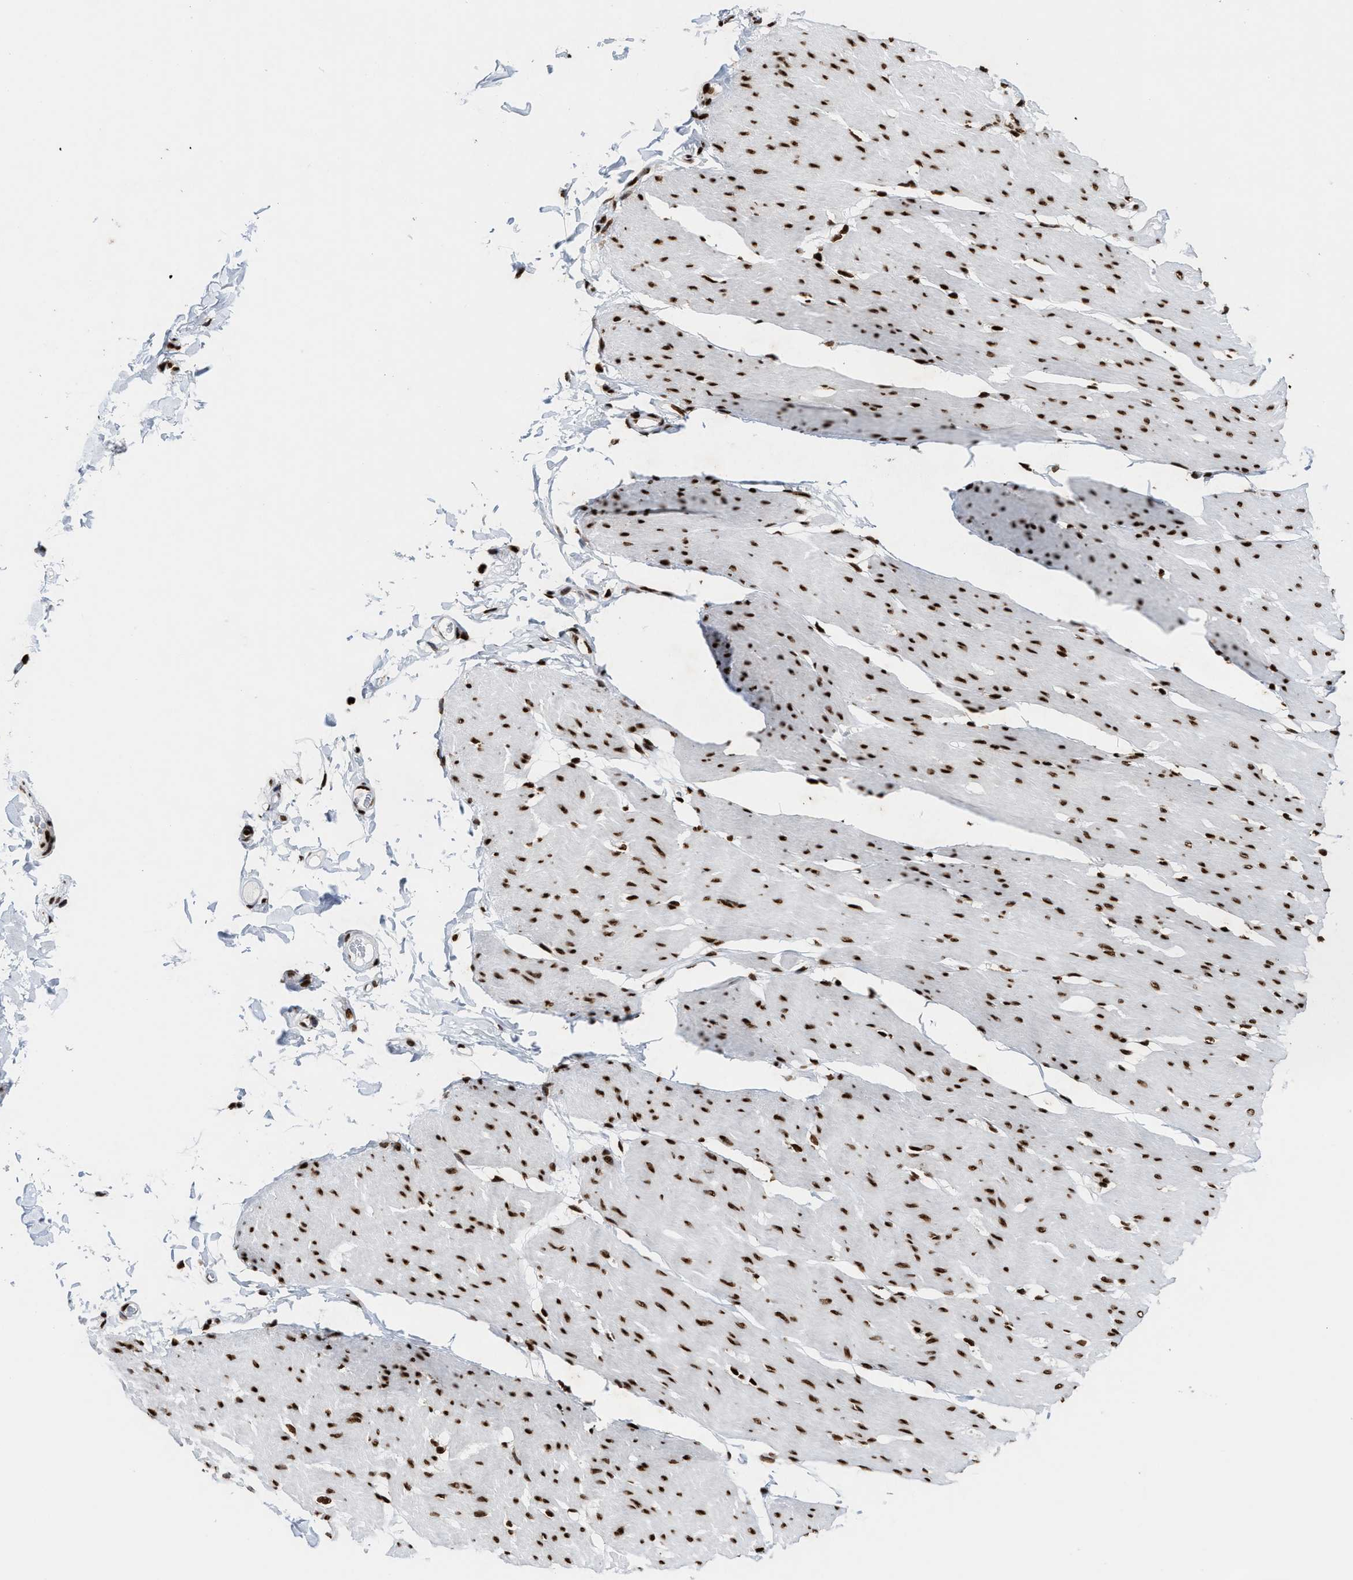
{"staining": {"intensity": "strong", "quantity": ">75%", "location": "nuclear"}, "tissue": "smooth muscle", "cell_type": "Smooth muscle cells", "image_type": "normal", "snomed": [{"axis": "morphology", "description": "Normal tissue, NOS"}, {"axis": "topography", "description": "Smooth muscle"}, {"axis": "topography", "description": "Colon"}], "caption": "Protein expression by immunohistochemistry exhibits strong nuclear staining in approximately >75% of smooth muscle cells in normal smooth muscle. Ihc stains the protein of interest in brown and the nuclei are stained blue.", "gene": "ALYREF", "patient": {"sex": "male", "age": 67}}